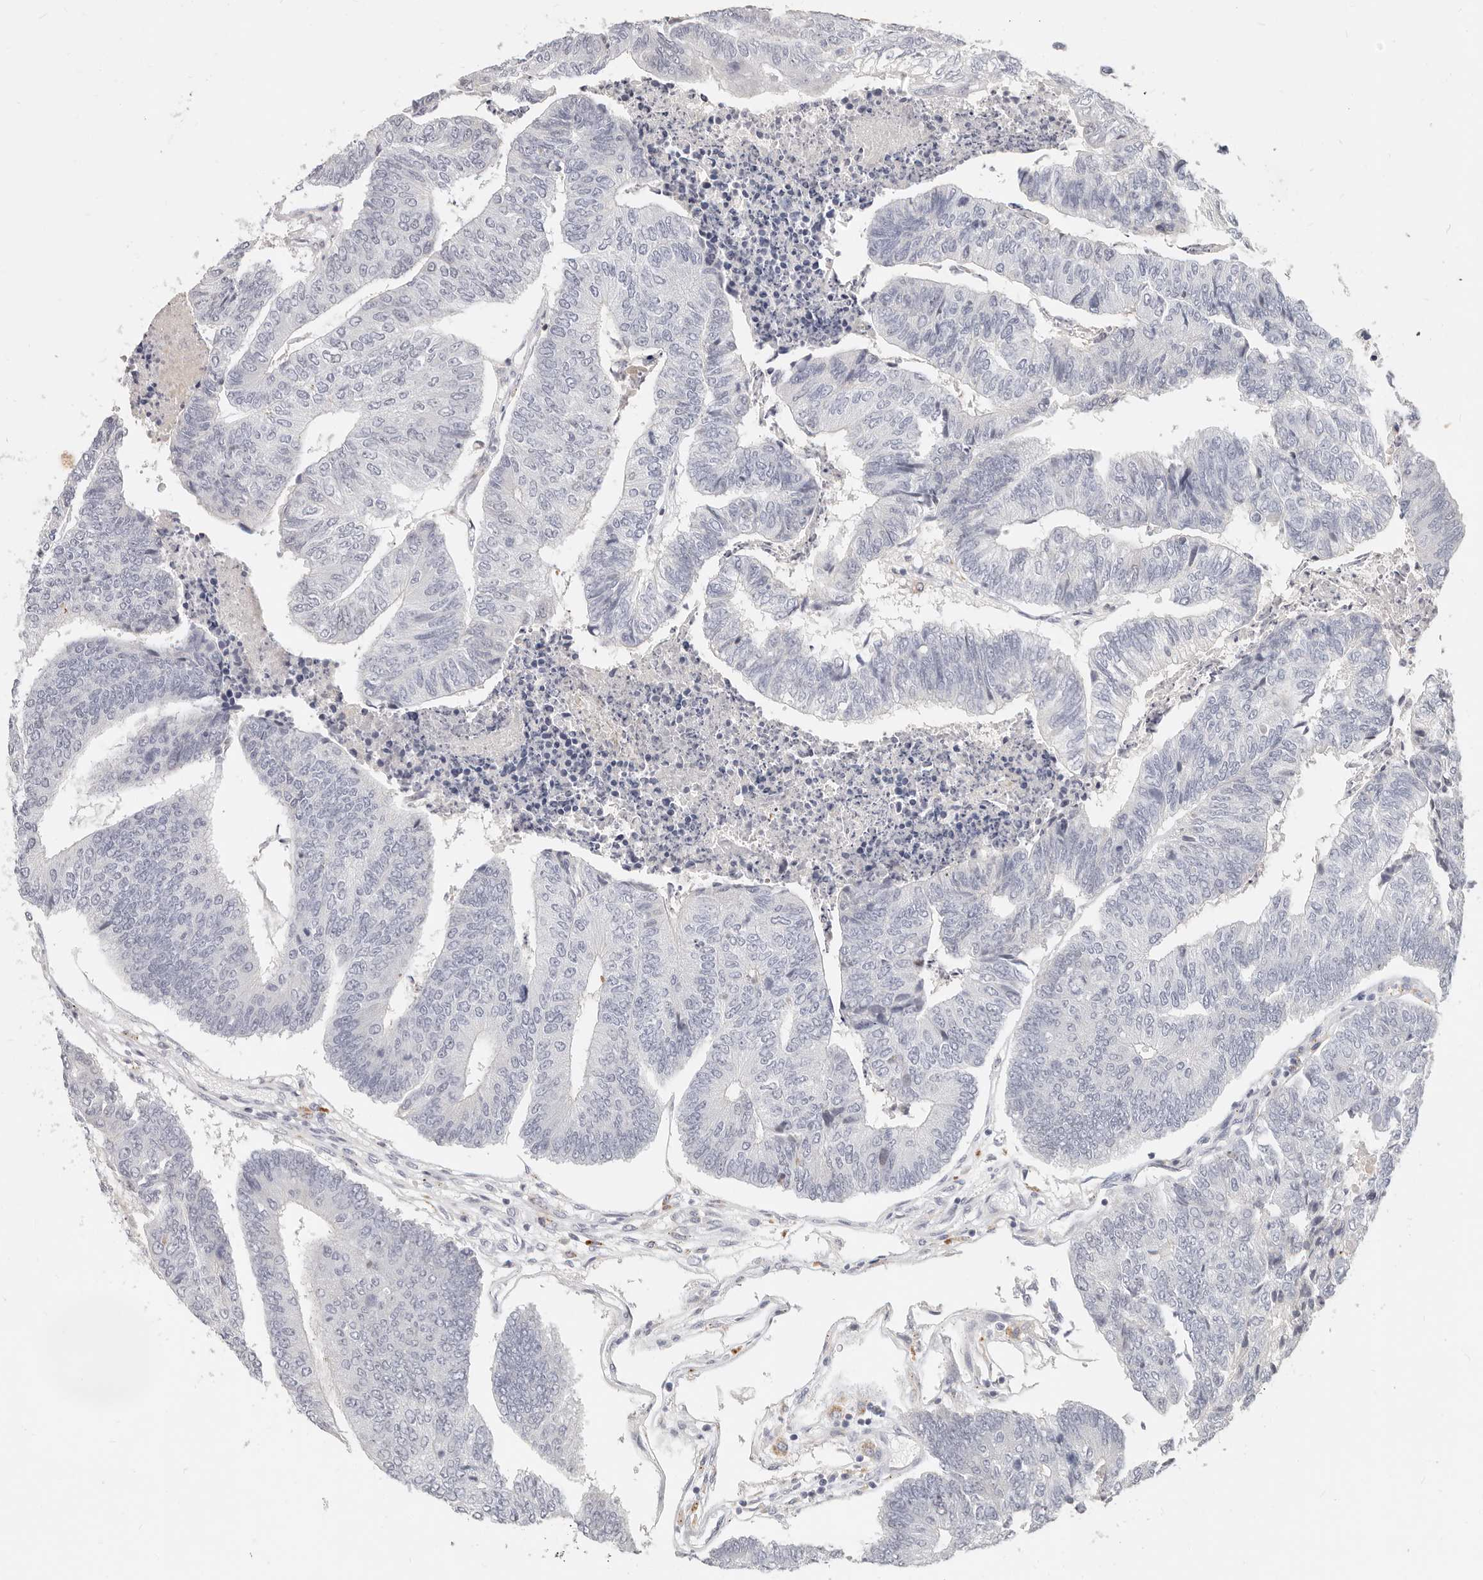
{"staining": {"intensity": "negative", "quantity": "none", "location": "none"}, "tissue": "colorectal cancer", "cell_type": "Tumor cells", "image_type": "cancer", "snomed": [{"axis": "morphology", "description": "Adenocarcinoma, NOS"}, {"axis": "topography", "description": "Colon"}], "caption": "Tumor cells show no significant staining in colorectal adenocarcinoma.", "gene": "ZRANB1", "patient": {"sex": "female", "age": 67}}